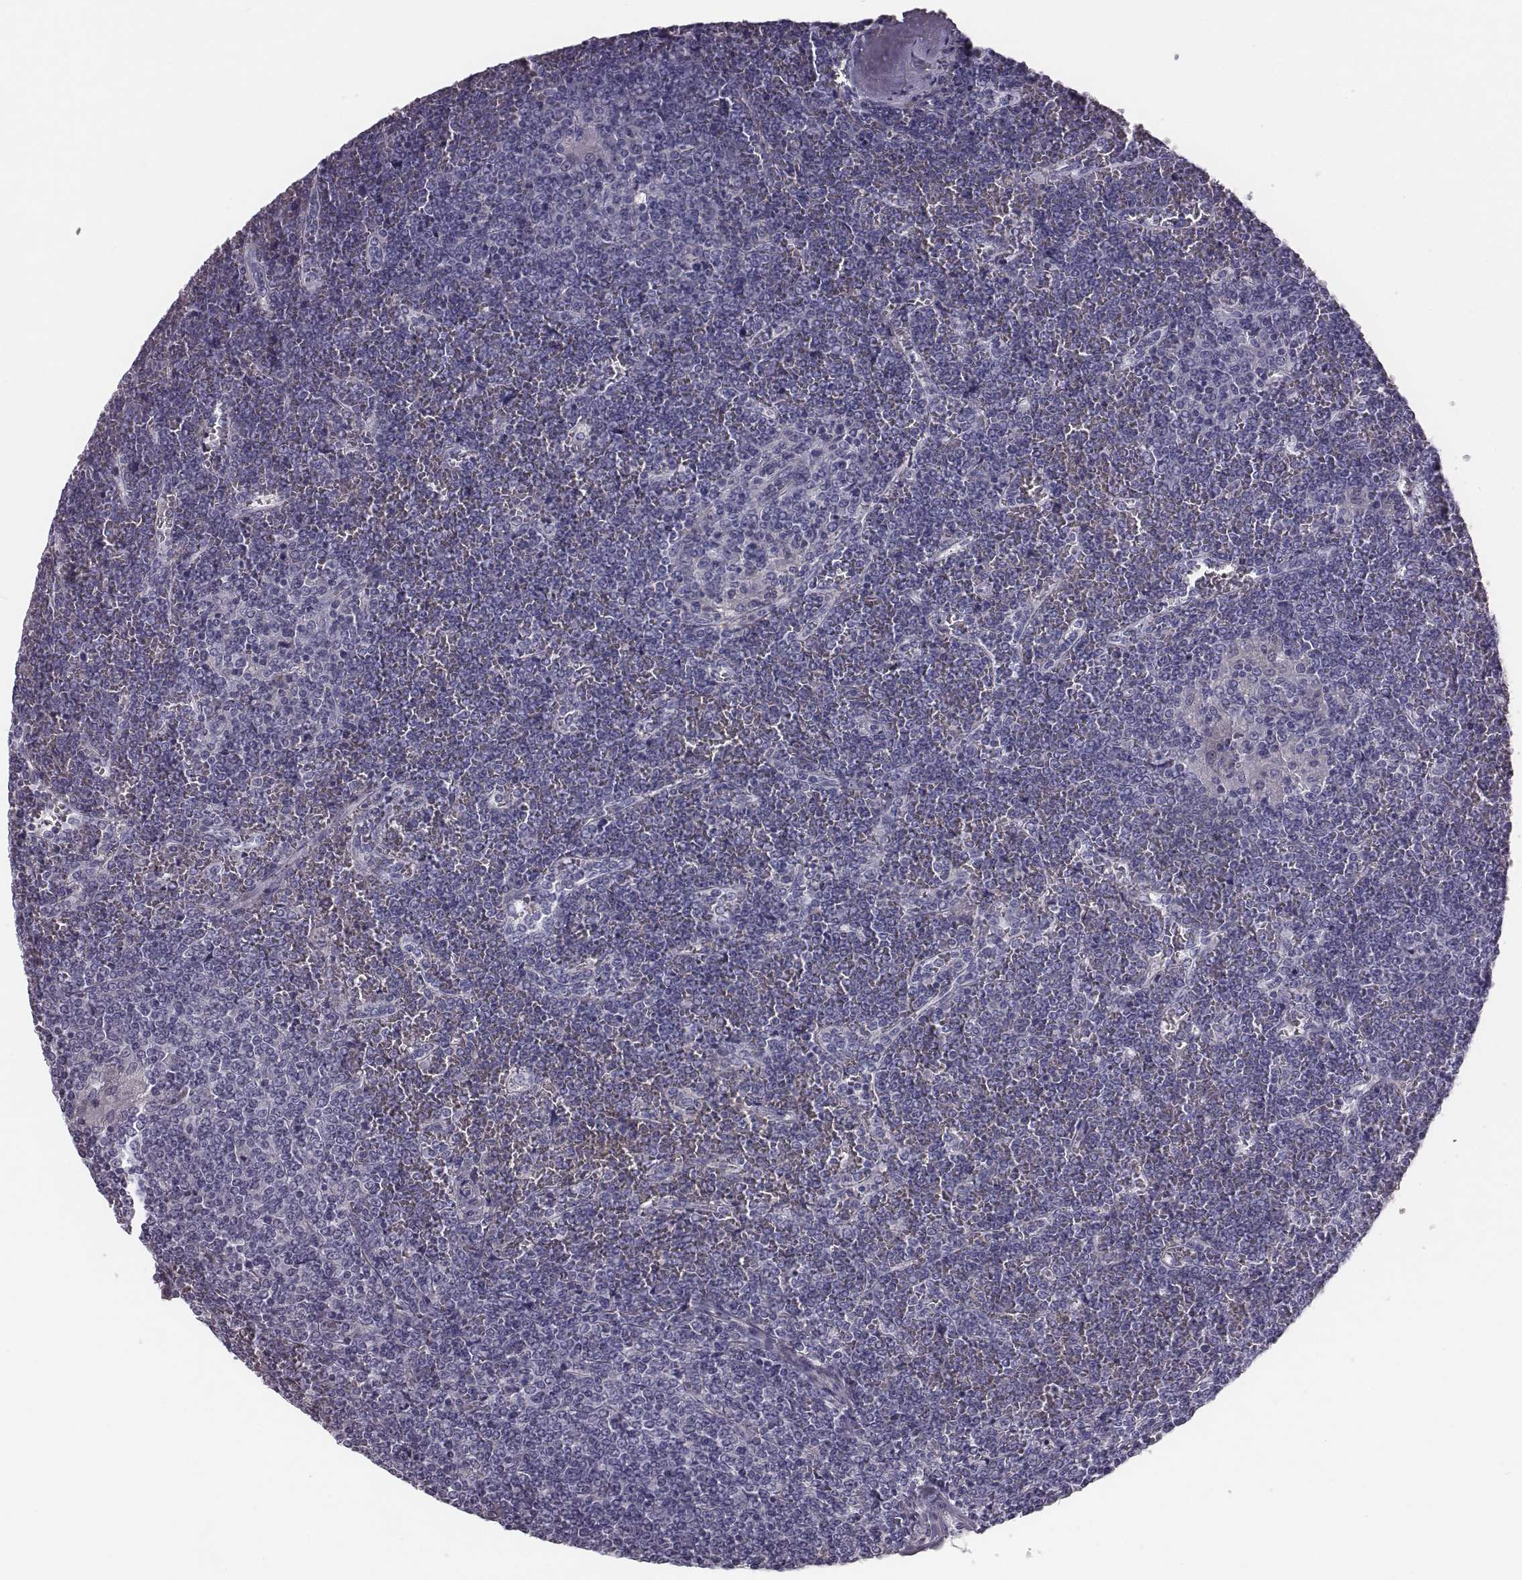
{"staining": {"intensity": "negative", "quantity": "none", "location": "none"}, "tissue": "lymphoma", "cell_type": "Tumor cells", "image_type": "cancer", "snomed": [{"axis": "morphology", "description": "Malignant lymphoma, non-Hodgkin's type, Low grade"}, {"axis": "topography", "description": "Spleen"}], "caption": "Lymphoma was stained to show a protein in brown. There is no significant staining in tumor cells.", "gene": "CRISP1", "patient": {"sex": "female", "age": 19}}